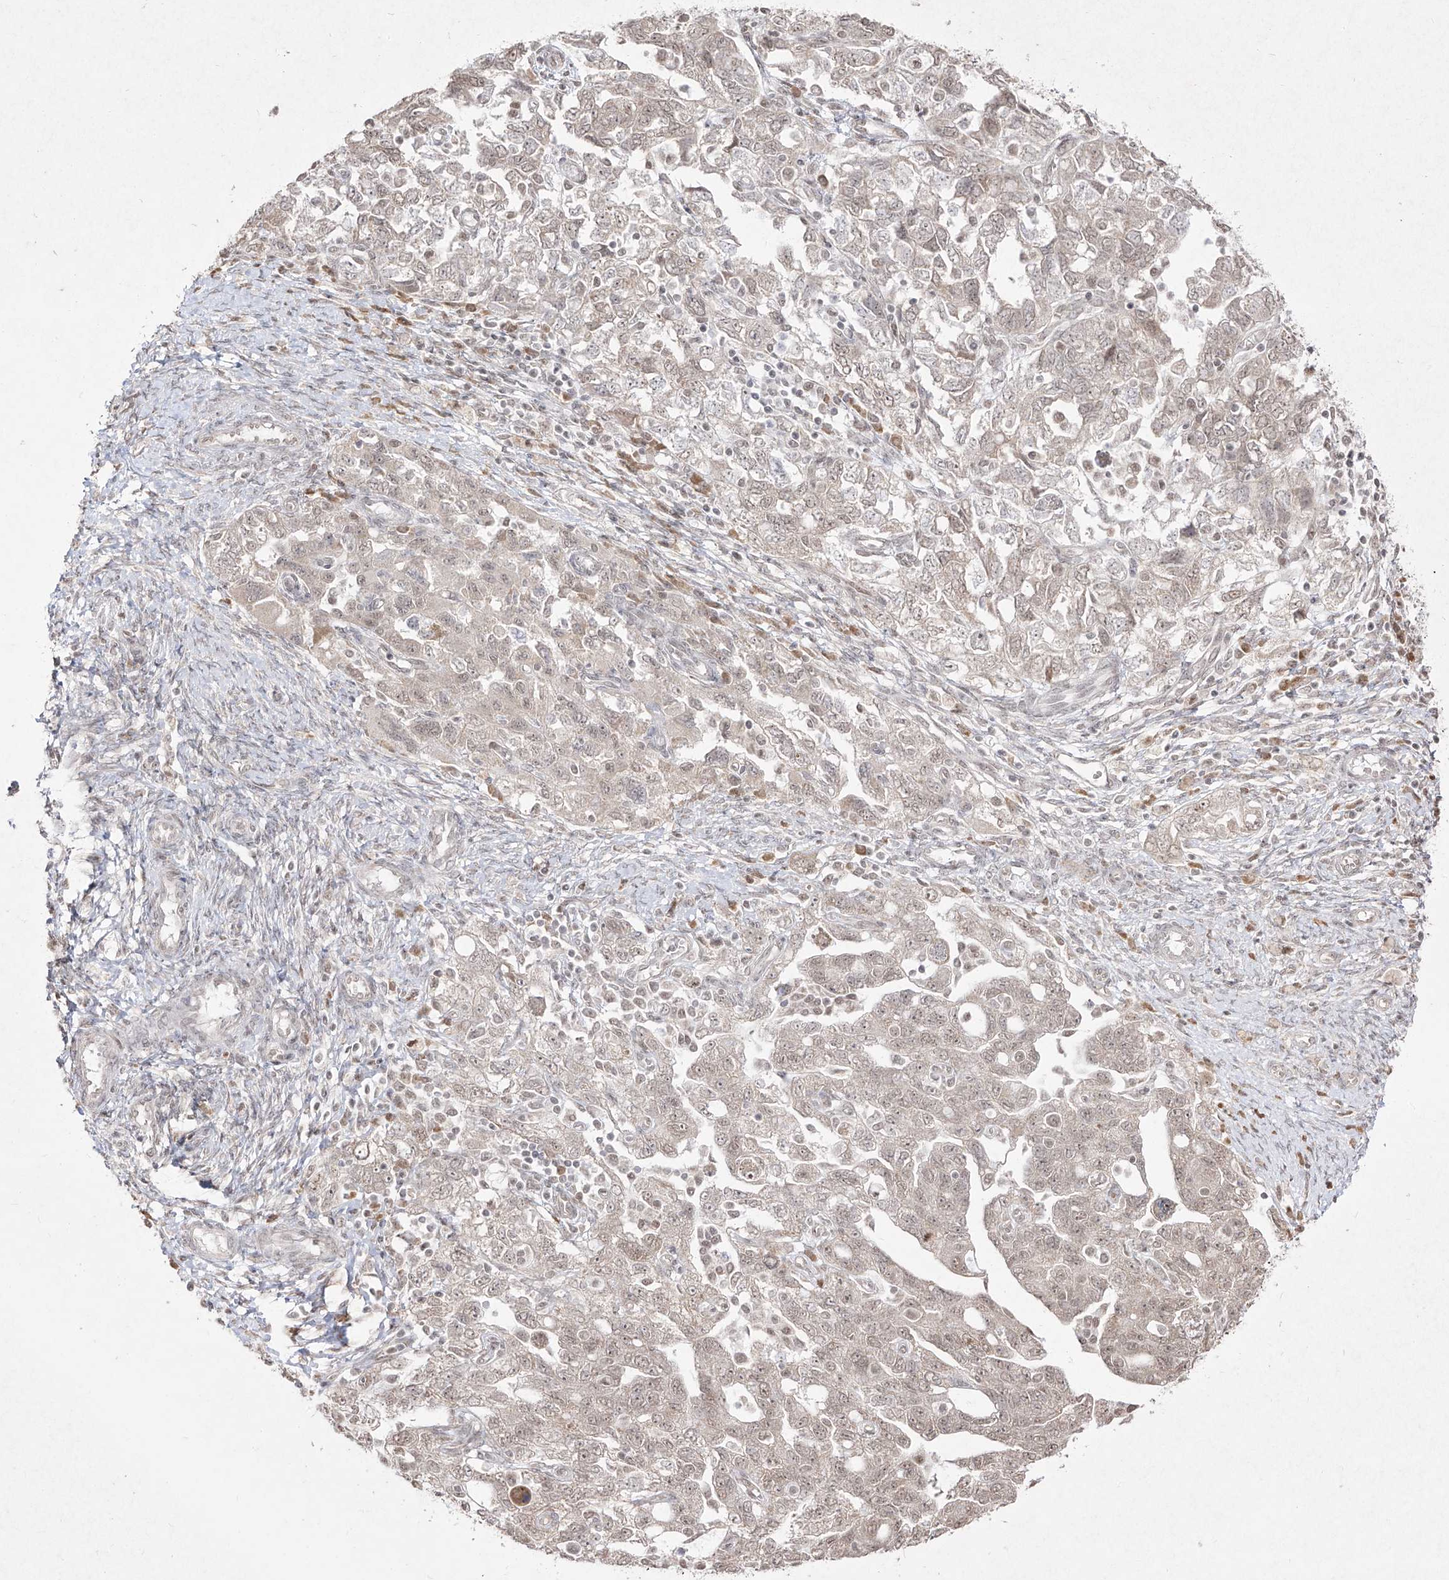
{"staining": {"intensity": "weak", "quantity": ">75%", "location": "nuclear"}, "tissue": "ovarian cancer", "cell_type": "Tumor cells", "image_type": "cancer", "snomed": [{"axis": "morphology", "description": "Carcinoma, NOS"}, {"axis": "morphology", "description": "Cystadenocarcinoma, serous, NOS"}, {"axis": "topography", "description": "Ovary"}], "caption": "A low amount of weak nuclear staining is present in approximately >75% of tumor cells in ovarian cancer (carcinoma) tissue.", "gene": "SNRNP27", "patient": {"sex": "female", "age": 69}}